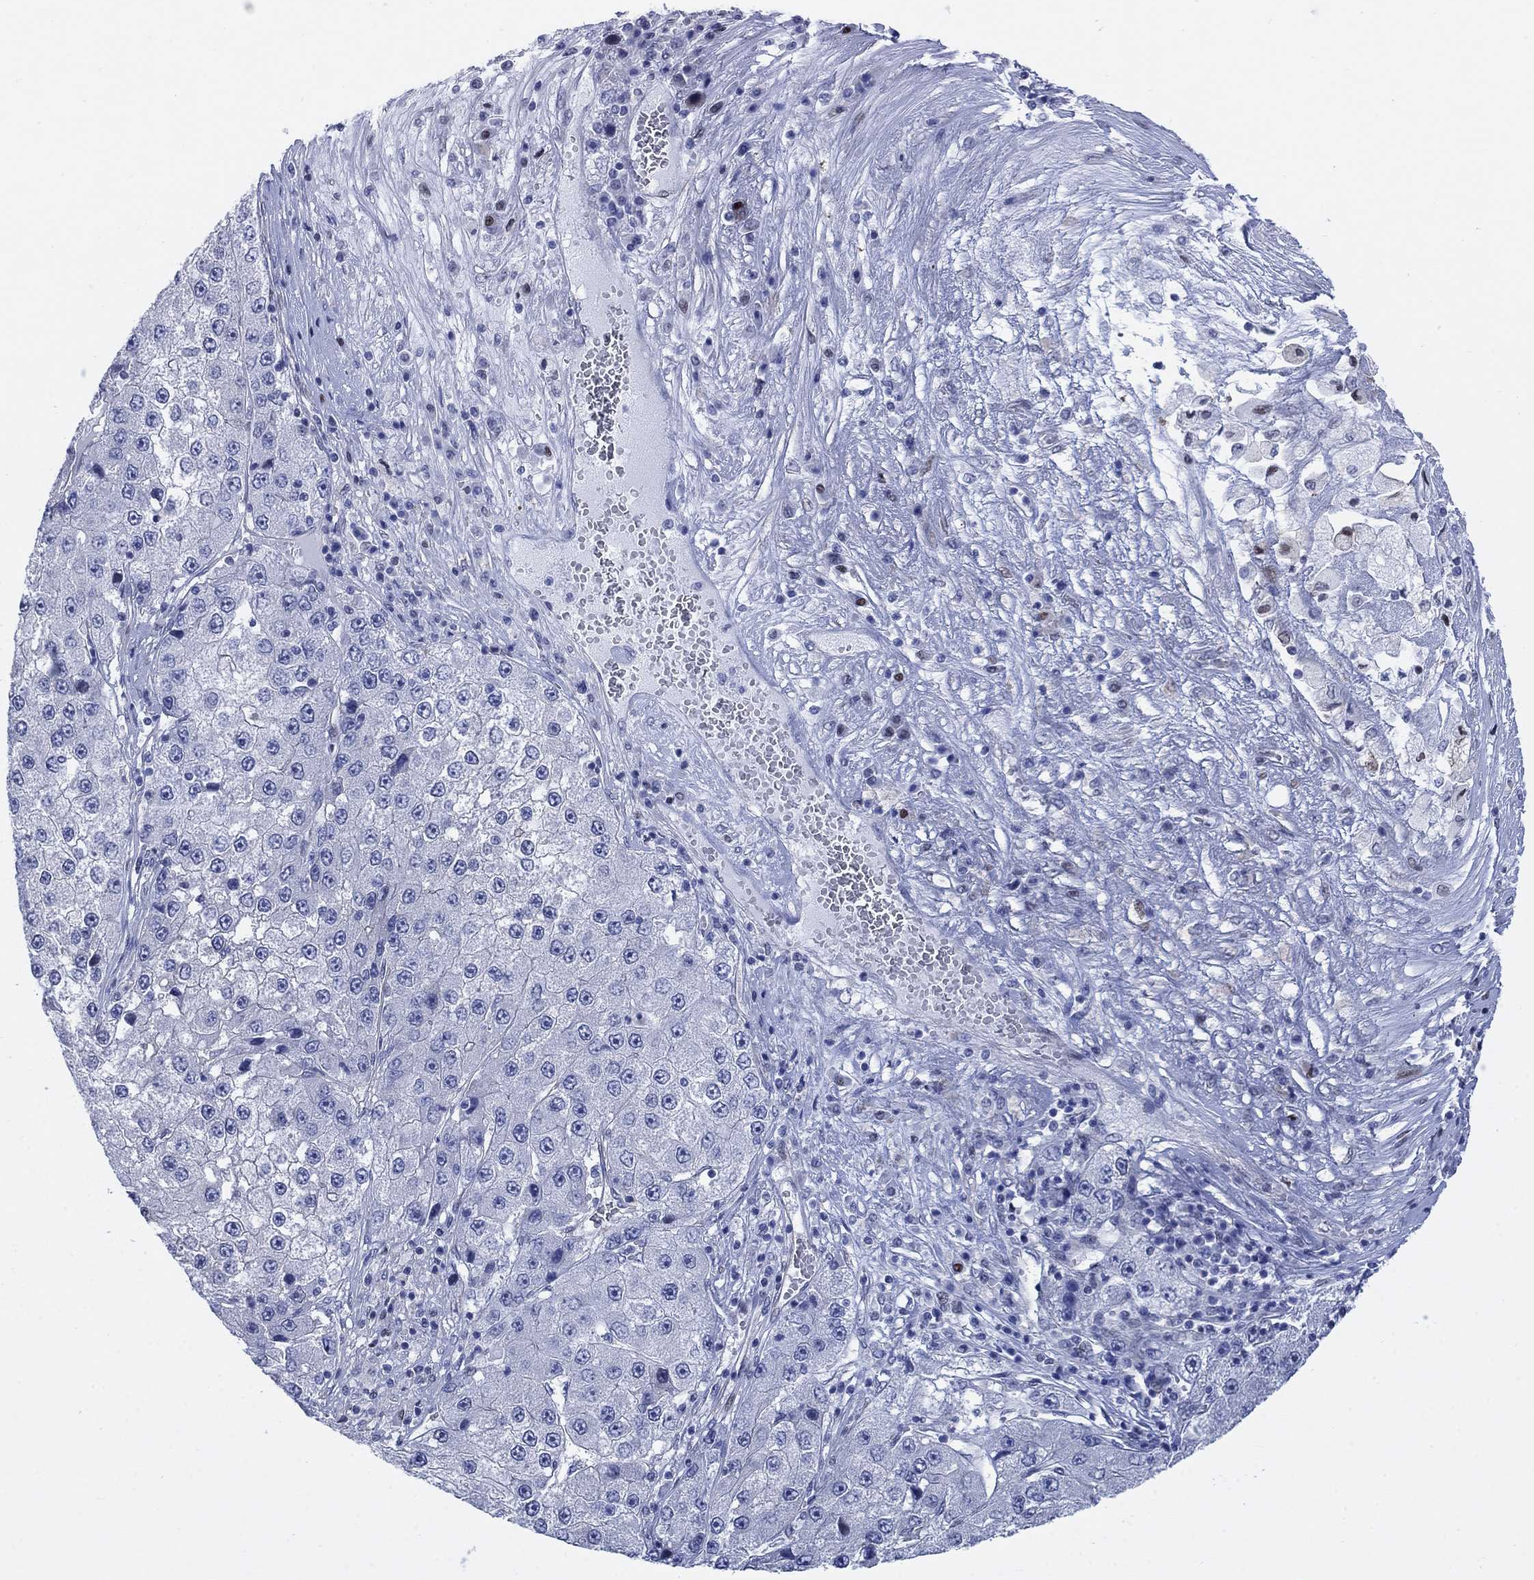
{"staining": {"intensity": "negative", "quantity": "none", "location": "none"}, "tissue": "liver cancer", "cell_type": "Tumor cells", "image_type": "cancer", "snomed": [{"axis": "morphology", "description": "Carcinoma, Hepatocellular, NOS"}, {"axis": "topography", "description": "Liver"}], "caption": "IHC image of human liver cancer stained for a protein (brown), which reveals no positivity in tumor cells. Brightfield microscopy of immunohistochemistry stained with DAB (brown) and hematoxylin (blue), captured at high magnification.", "gene": "MYO3A", "patient": {"sex": "female", "age": 73}}